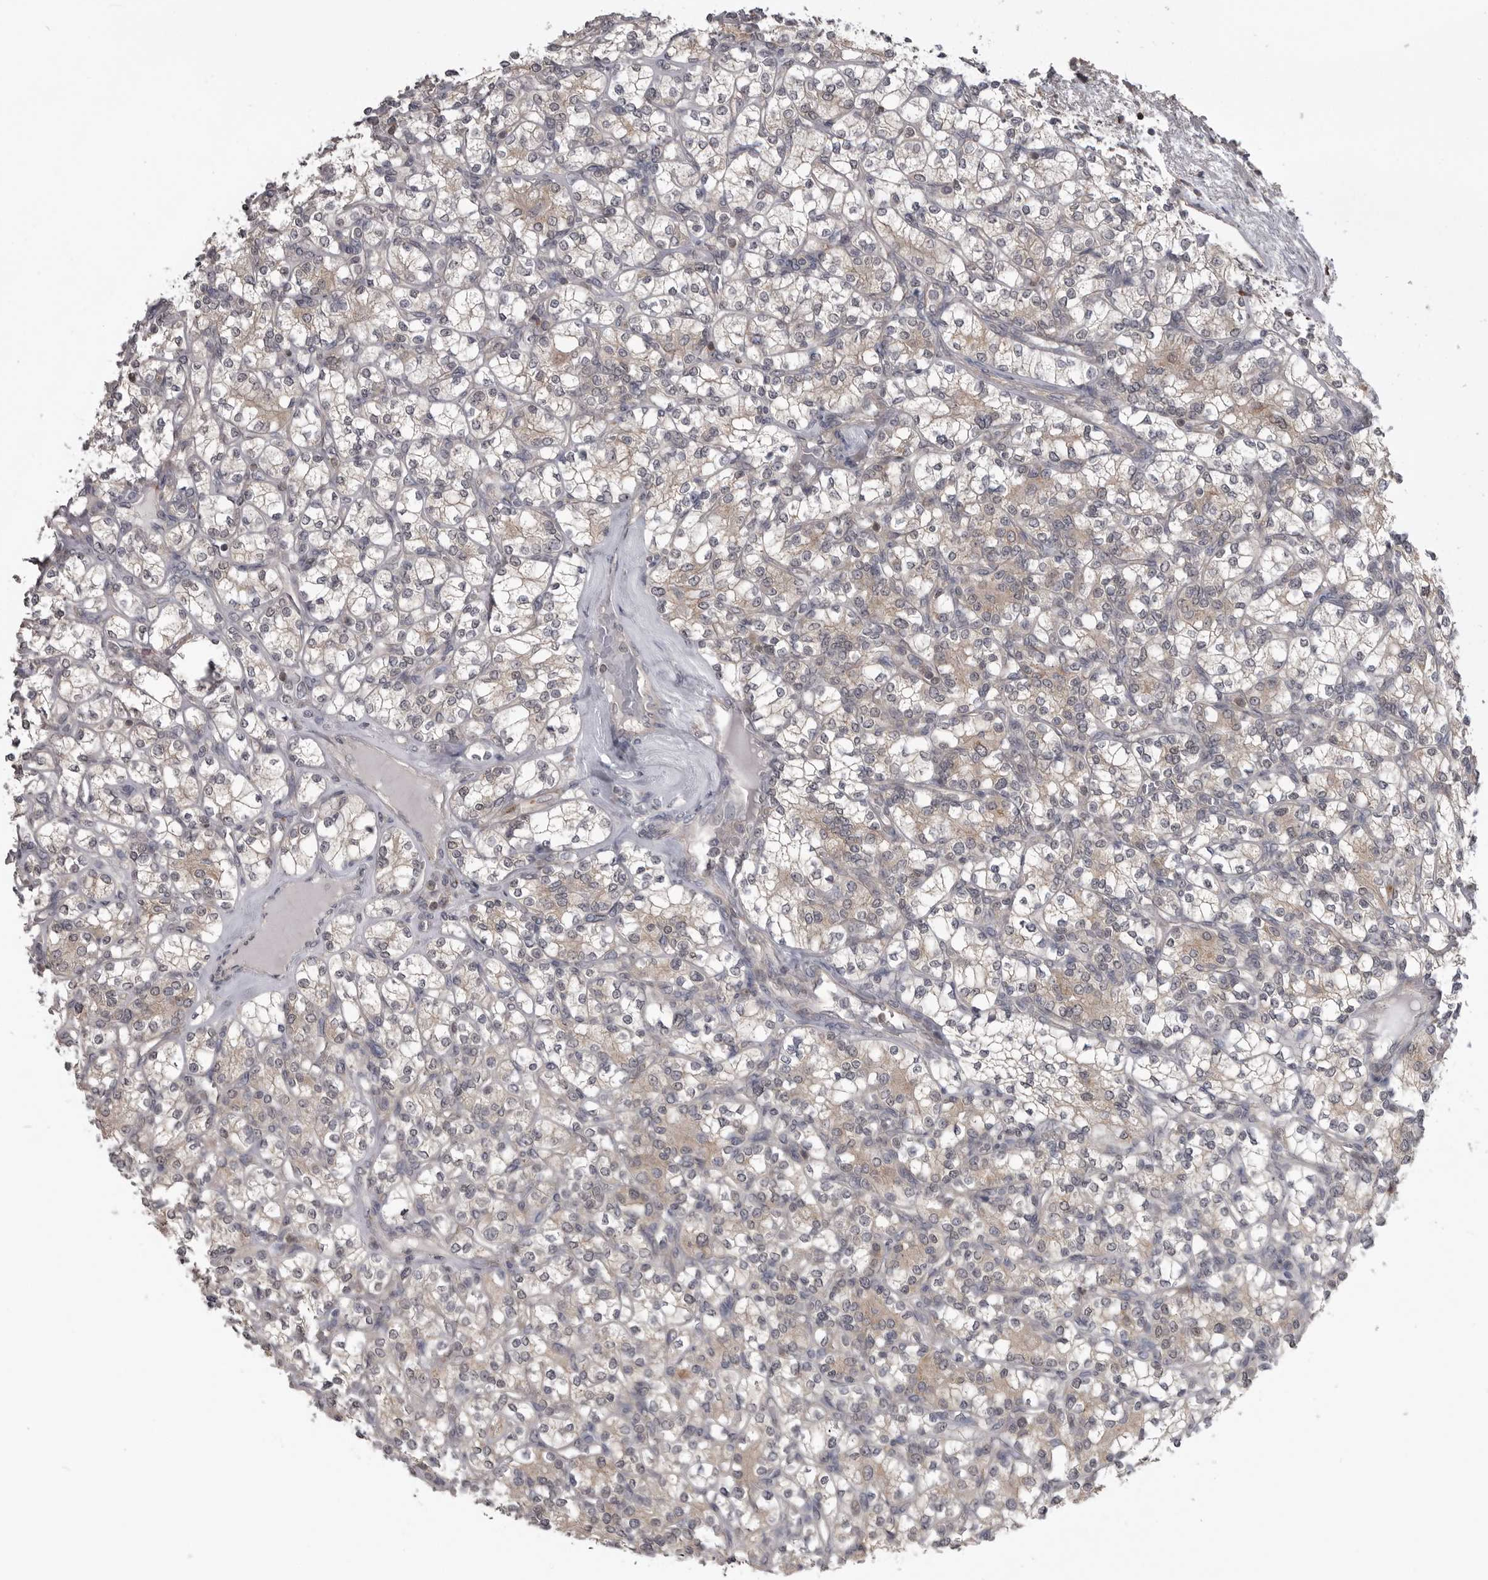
{"staining": {"intensity": "weak", "quantity": "<25%", "location": "cytoplasmic/membranous"}, "tissue": "renal cancer", "cell_type": "Tumor cells", "image_type": "cancer", "snomed": [{"axis": "morphology", "description": "Adenocarcinoma, NOS"}, {"axis": "topography", "description": "Kidney"}], "caption": "High magnification brightfield microscopy of renal cancer stained with DAB (brown) and counterstained with hematoxylin (blue): tumor cells show no significant expression.", "gene": "MAPK13", "patient": {"sex": "male", "age": 77}}